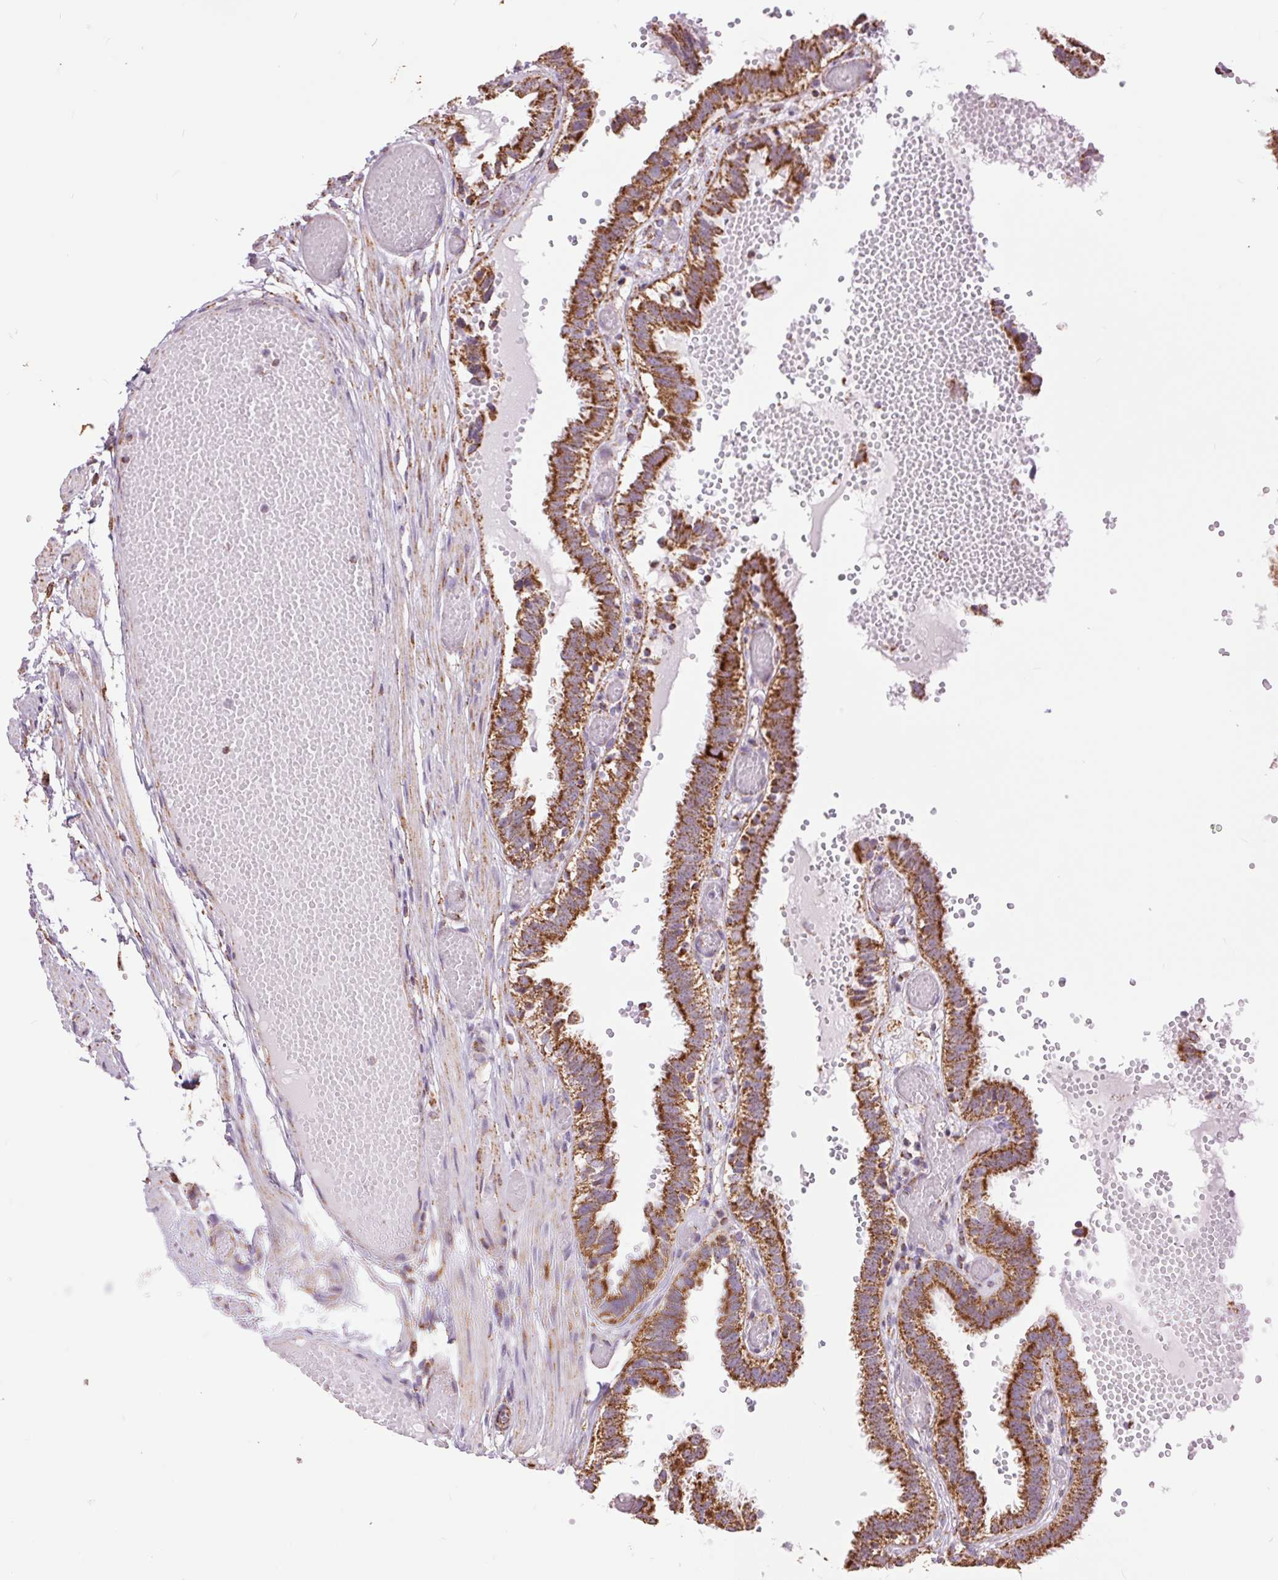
{"staining": {"intensity": "strong", "quantity": ">75%", "location": "cytoplasmic/membranous"}, "tissue": "fallopian tube", "cell_type": "Glandular cells", "image_type": "normal", "snomed": [{"axis": "morphology", "description": "Normal tissue, NOS"}, {"axis": "topography", "description": "Fallopian tube"}], "caption": "Immunohistochemical staining of unremarkable human fallopian tube reveals strong cytoplasmic/membranous protein expression in approximately >75% of glandular cells.", "gene": "ATP5PB", "patient": {"sex": "female", "age": 37}}